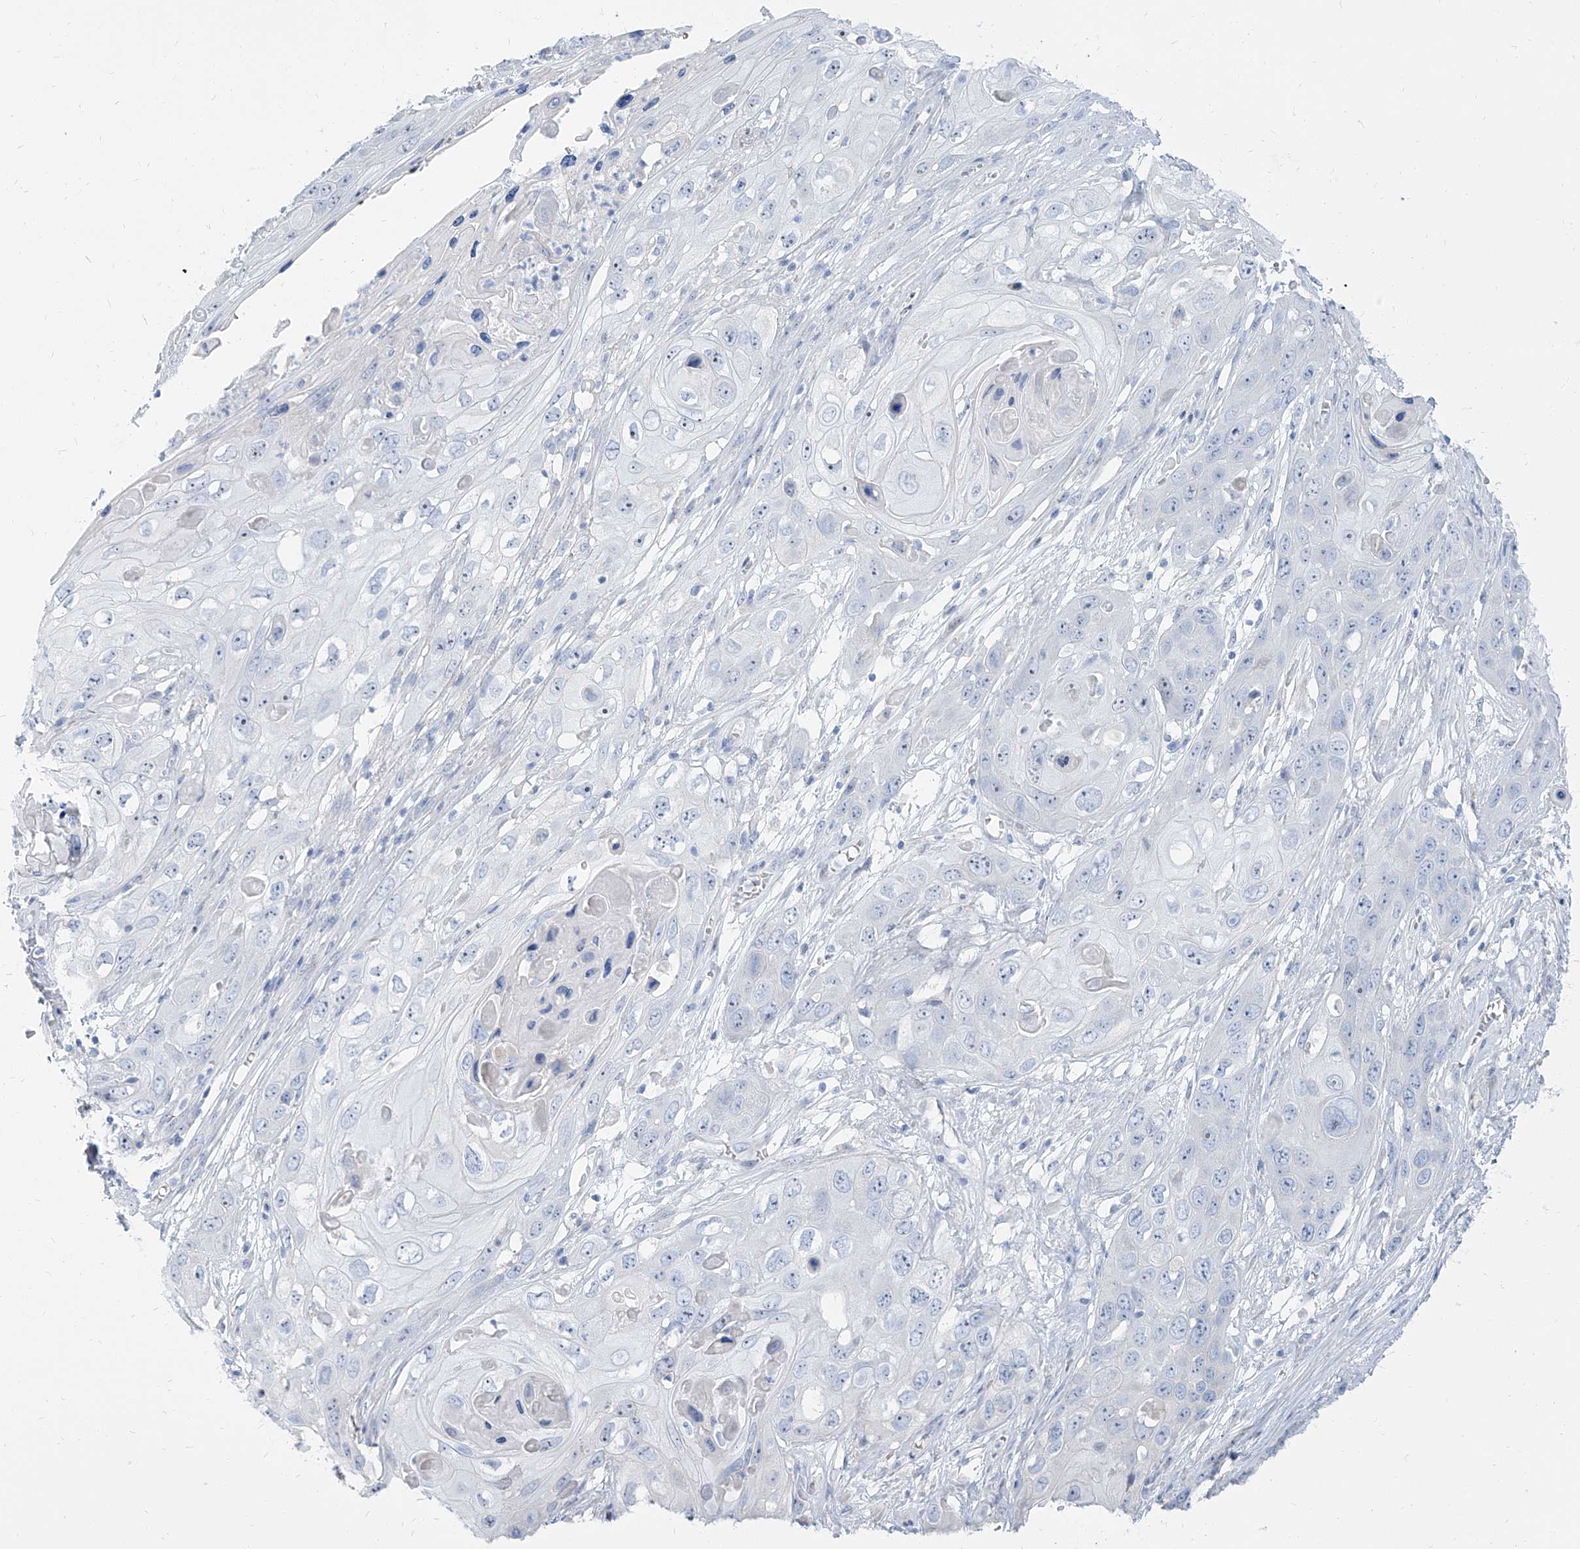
{"staining": {"intensity": "negative", "quantity": "none", "location": "none"}, "tissue": "skin cancer", "cell_type": "Tumor cells", "image_type": "cancer", "snomed": [{"axis": "morphology", "description": "Squamous cell carcinoma, NOS"}, {"axis": "topography", "description": "Skin"}], "caption": "Skin cancer was stained to show a protein in brown. There is no significant expression in tumor cells.", "gene": "TXLNB", "patient": {"sex": "male", "age": 55}}